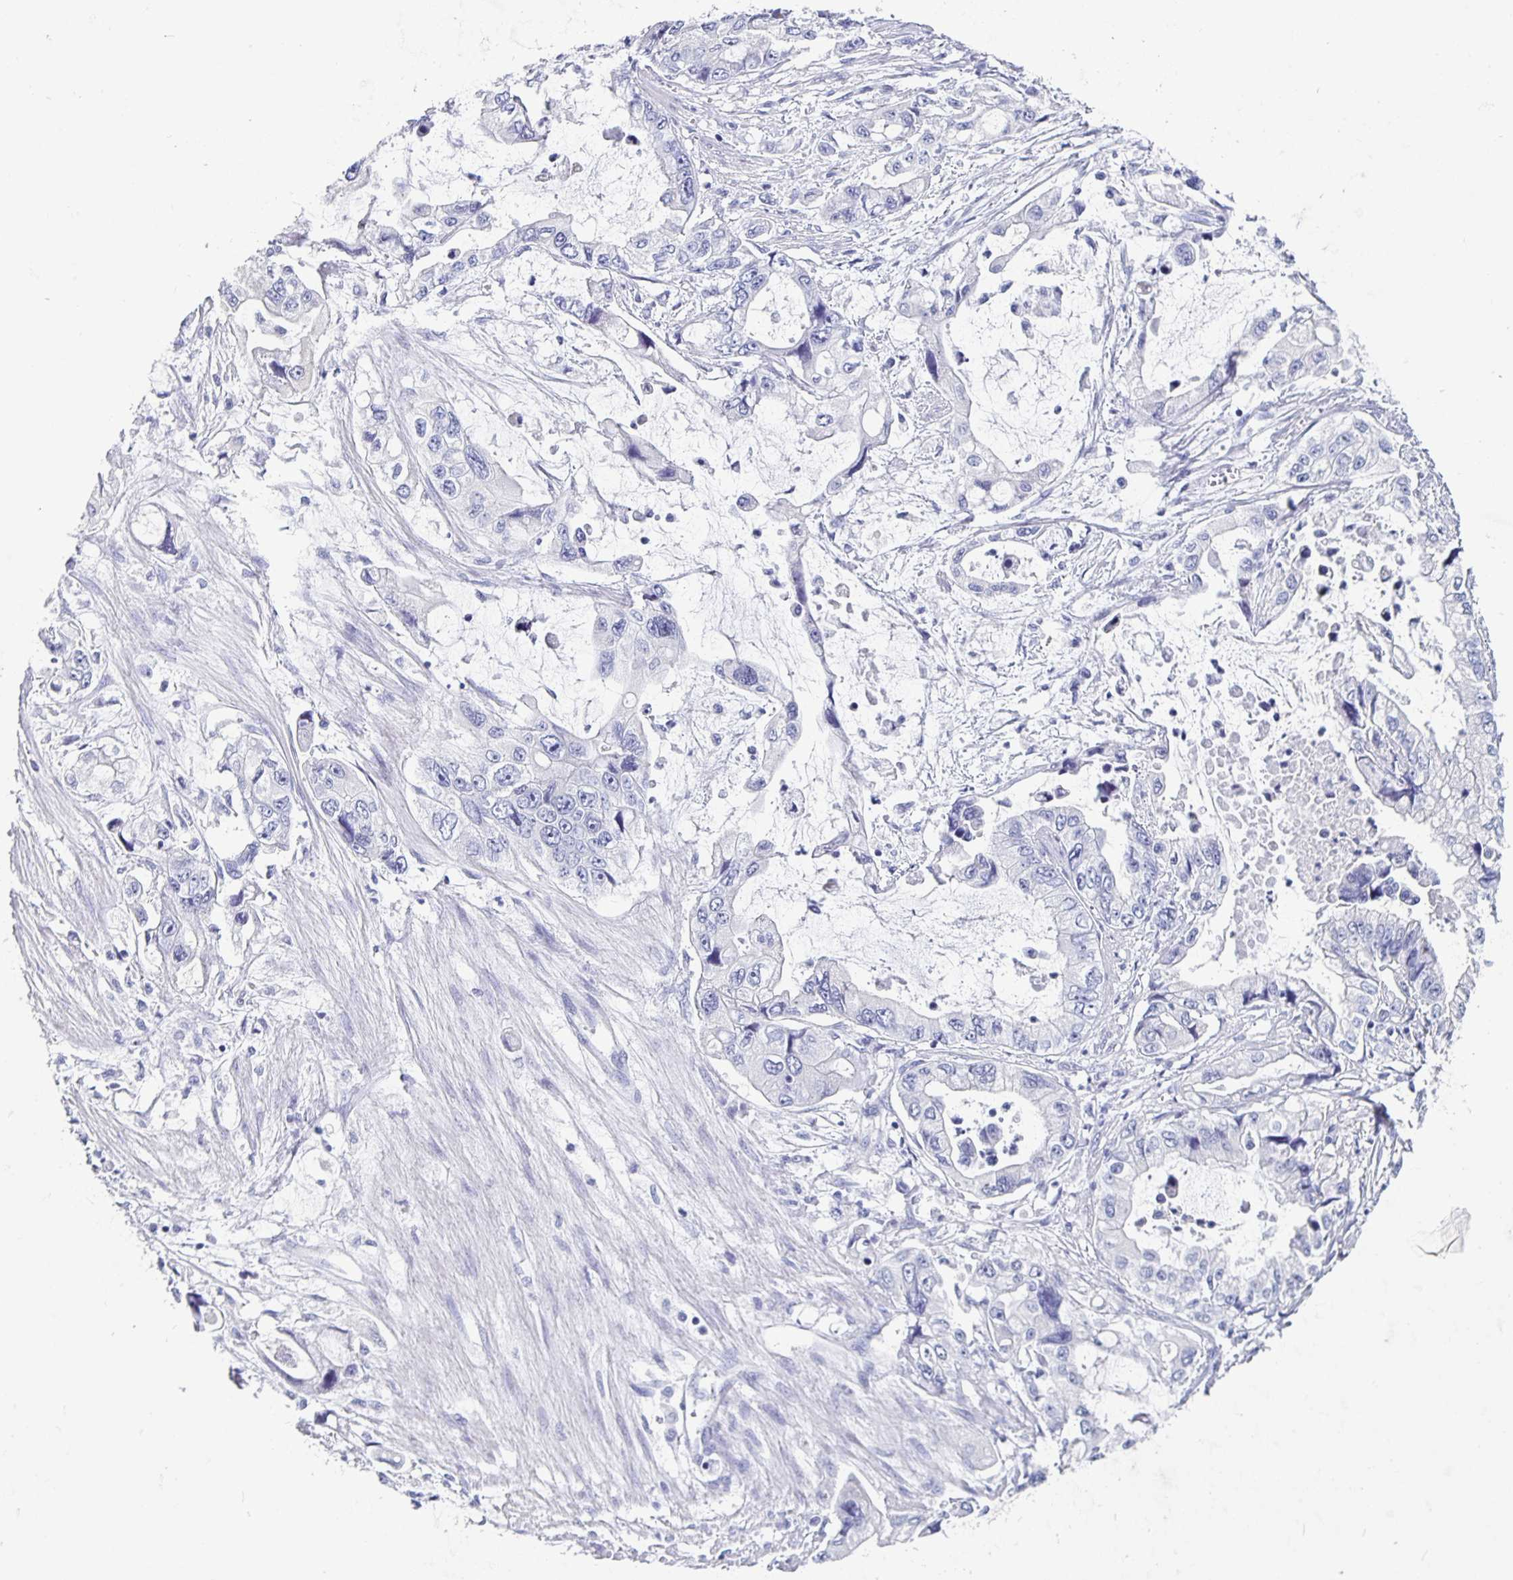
{"staining": {"intensity": "negative", "quantity": "none", "location": "none"}, "tissue": "stomach cancer", "cell_type": "Tumor cells", "image_type": "cancer", "snomed": [{"axis": "morphology", "description": "Adenocarcinoma, NOS"}, {"axis": "topography", "description": "Pancreas"}, {"axis": "topography", "description": "Stomach, upper"}, {"axis": "topography", "description": "Stomach"}], "caption": "Adenocarcinoma (stomach) was stained to show a protein in brown. There is no significant expression in tumor cells. (DAB (3,3'-diaminobenzidine) IHC, high magnification).", "gene": "ODF3B", "patient": {"sex": "male", "age": 77}}